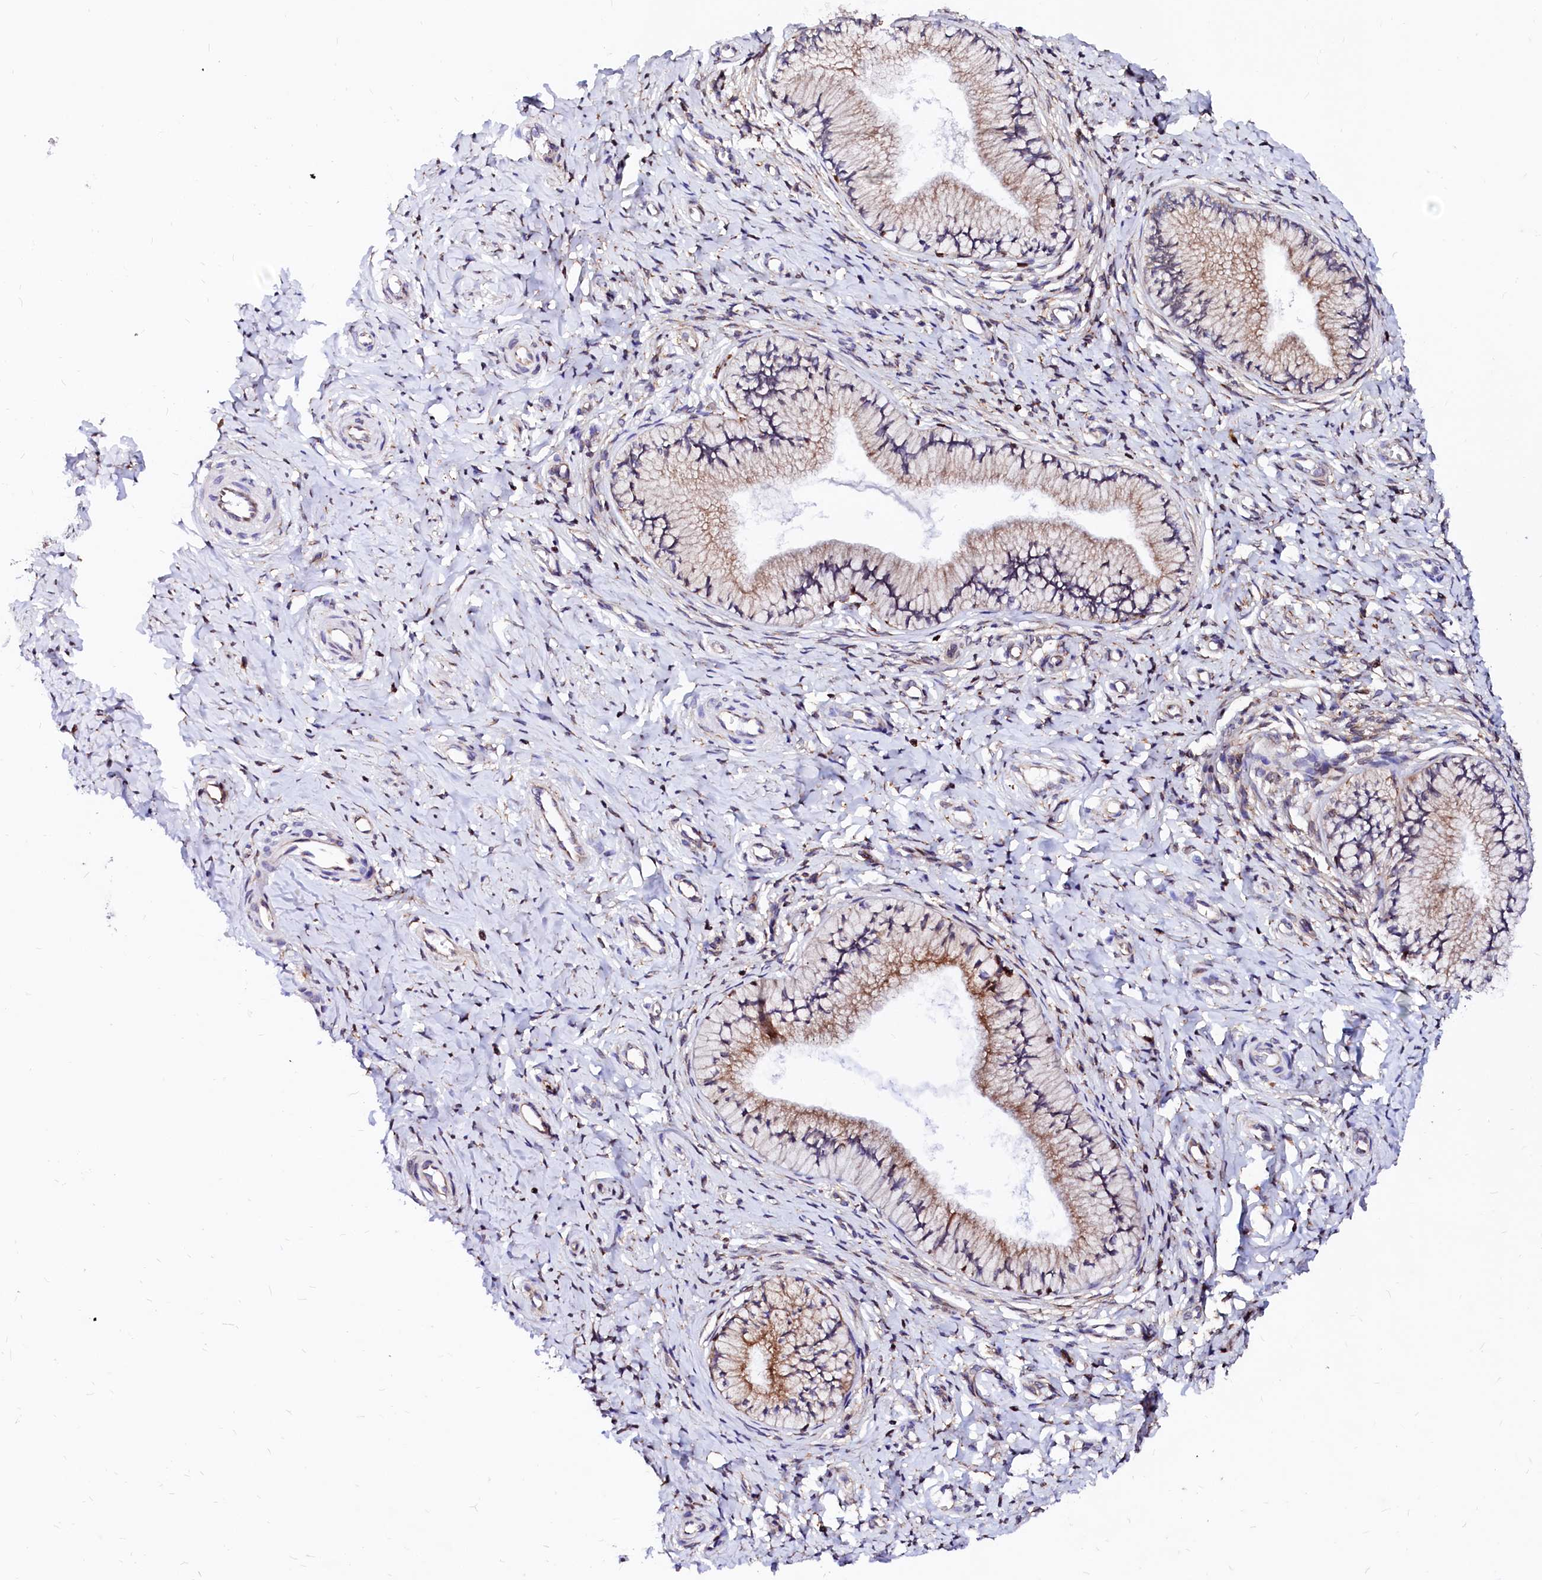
{"staining": {"intensity": "moderate", "quantity": ">75%", "location": "cytoplasmic/membranous"}, "tissue": "cervix", "cell_type": "Glandular cells", "image_type": "normal", "snomed": [{"axis": "morphology", "description": "Normal tissue, NOS"}, {"axis": "topography", "description": "Cervix"}], "caption": "Immunohistochemical staining of benign human cervix shows >75% levels of moderate cytoplasmic/membranous protein positivity in approximately >75% of glandular cells.", "gene": "DERL1", "patient": {"sex": "female", "age": 36}}